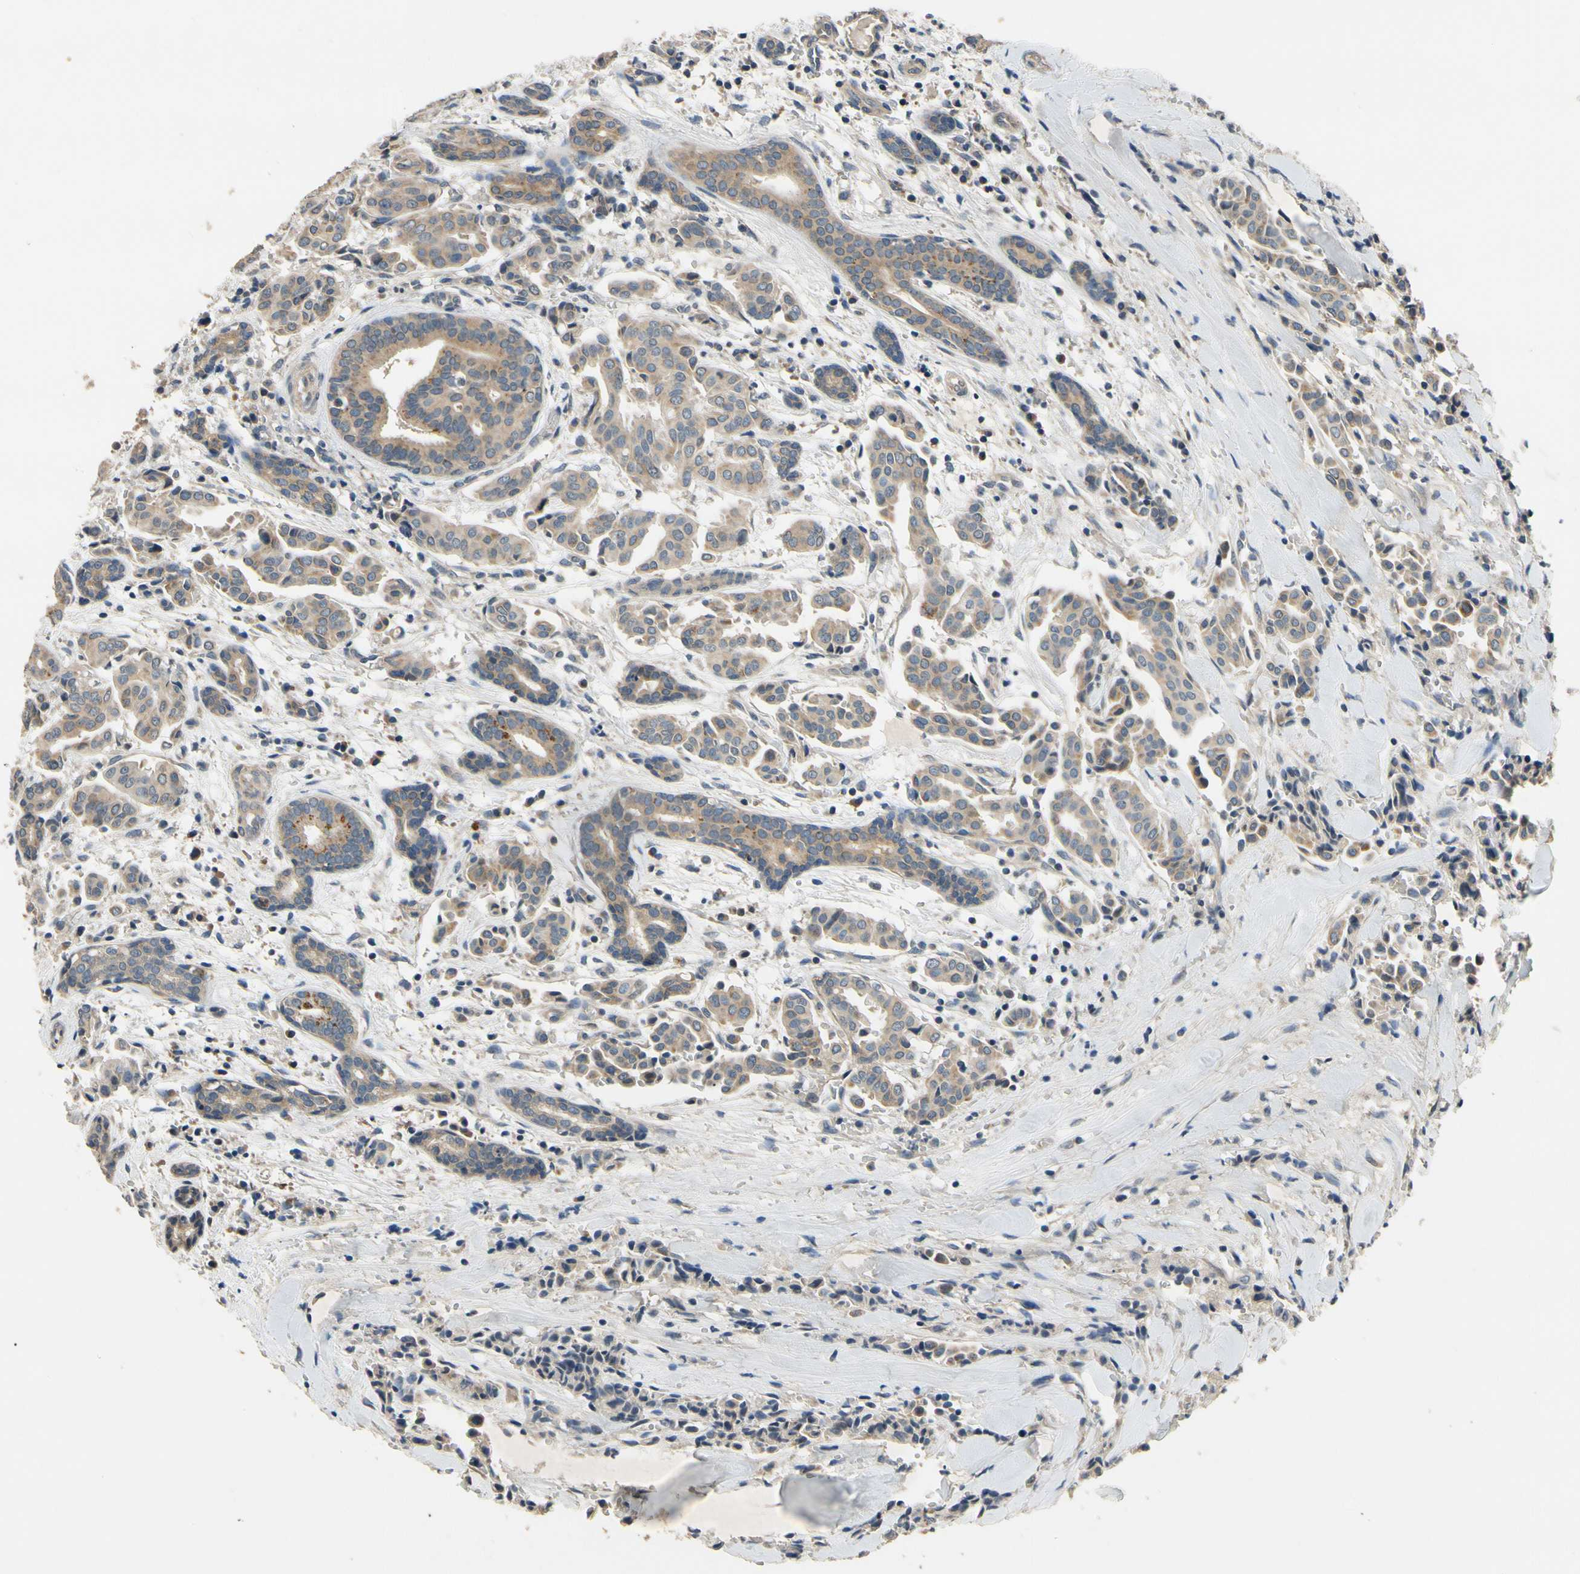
{"staining": {"intensity": "weak", "quantity": "25%-75%", "location": "cytoplasmic/membranous"}, "tissue": "head and neck cancer", "cell_type": "Tumor cells", "image_type": "cancer", "snomed": [{"axis": "morphology", "description": "Adenocarcinoma, NOS"}, {"axis": "topography", "description": "Salivary gland"}, {"axis": "topography", "description": "Head-Neck"}], "caption": "Human adenocarcinoma (head and neck) stained with a brown dye exhibits weak cytoplasmic/membranous positive expression in approximately 25%-75% of tumor cells.", "gene": "ALKBH3", "patient": {"sex": "female", "age": 59}}